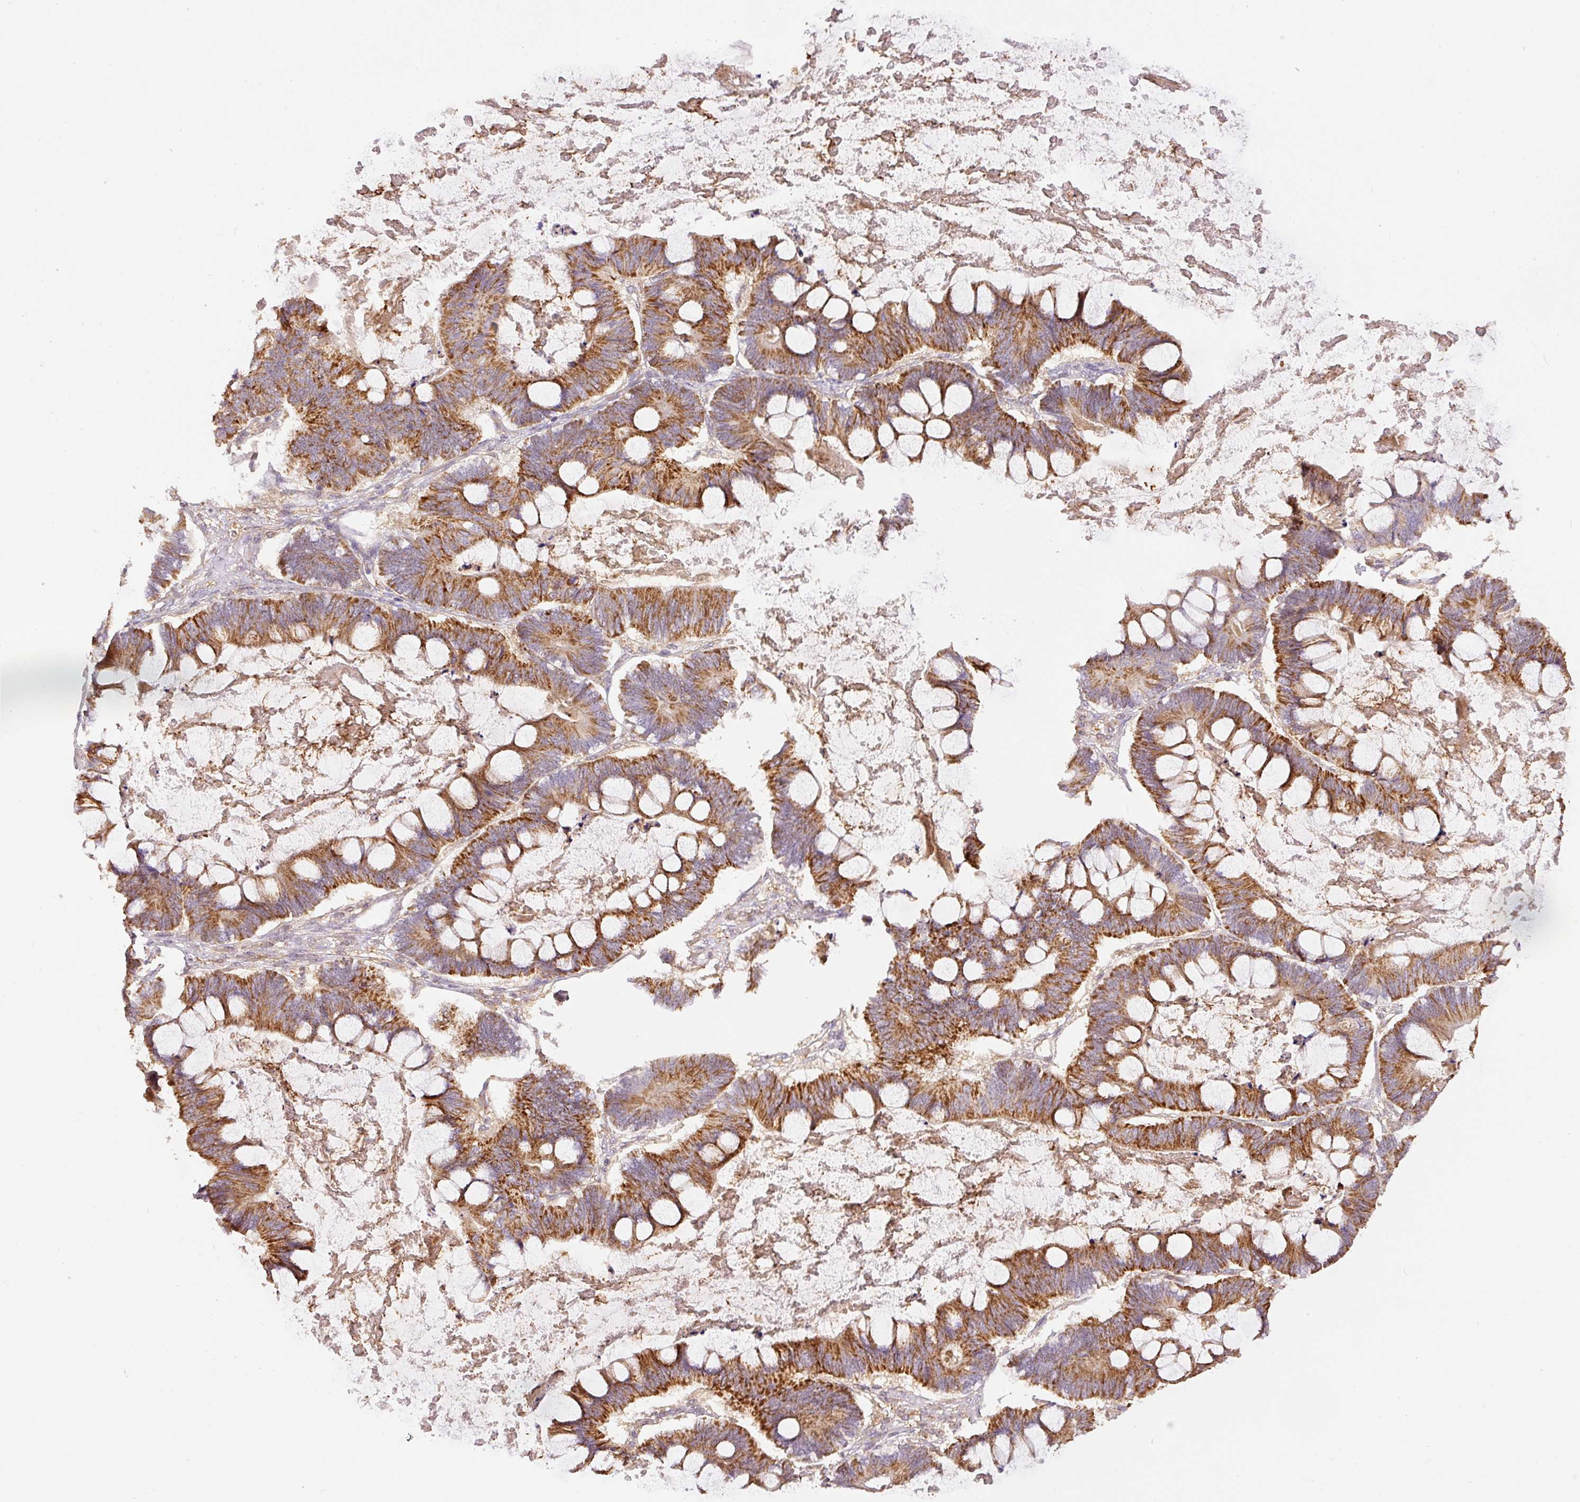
{"staining": {"intensity": "strong", "quantity": ">75%", "location": "cytoplasmic/membranous"}, "tissue": "ovarian cancer", "cell_type": "Tumor cells", "image_type": "cancer", "snomed": [{"axis": "morphology", "description": "Cystadenocarcinoma, mucinous, NOS"}, {"axis": "topography", "description": "Ovary"}], "caption": "A high amount of strong cytoplasmic/membranous positivity is identified in about >75% of tumor cells in ovarian cancer tissue.", "gene": "PCK2", "patient": {"sex": "female", "age": 61}}